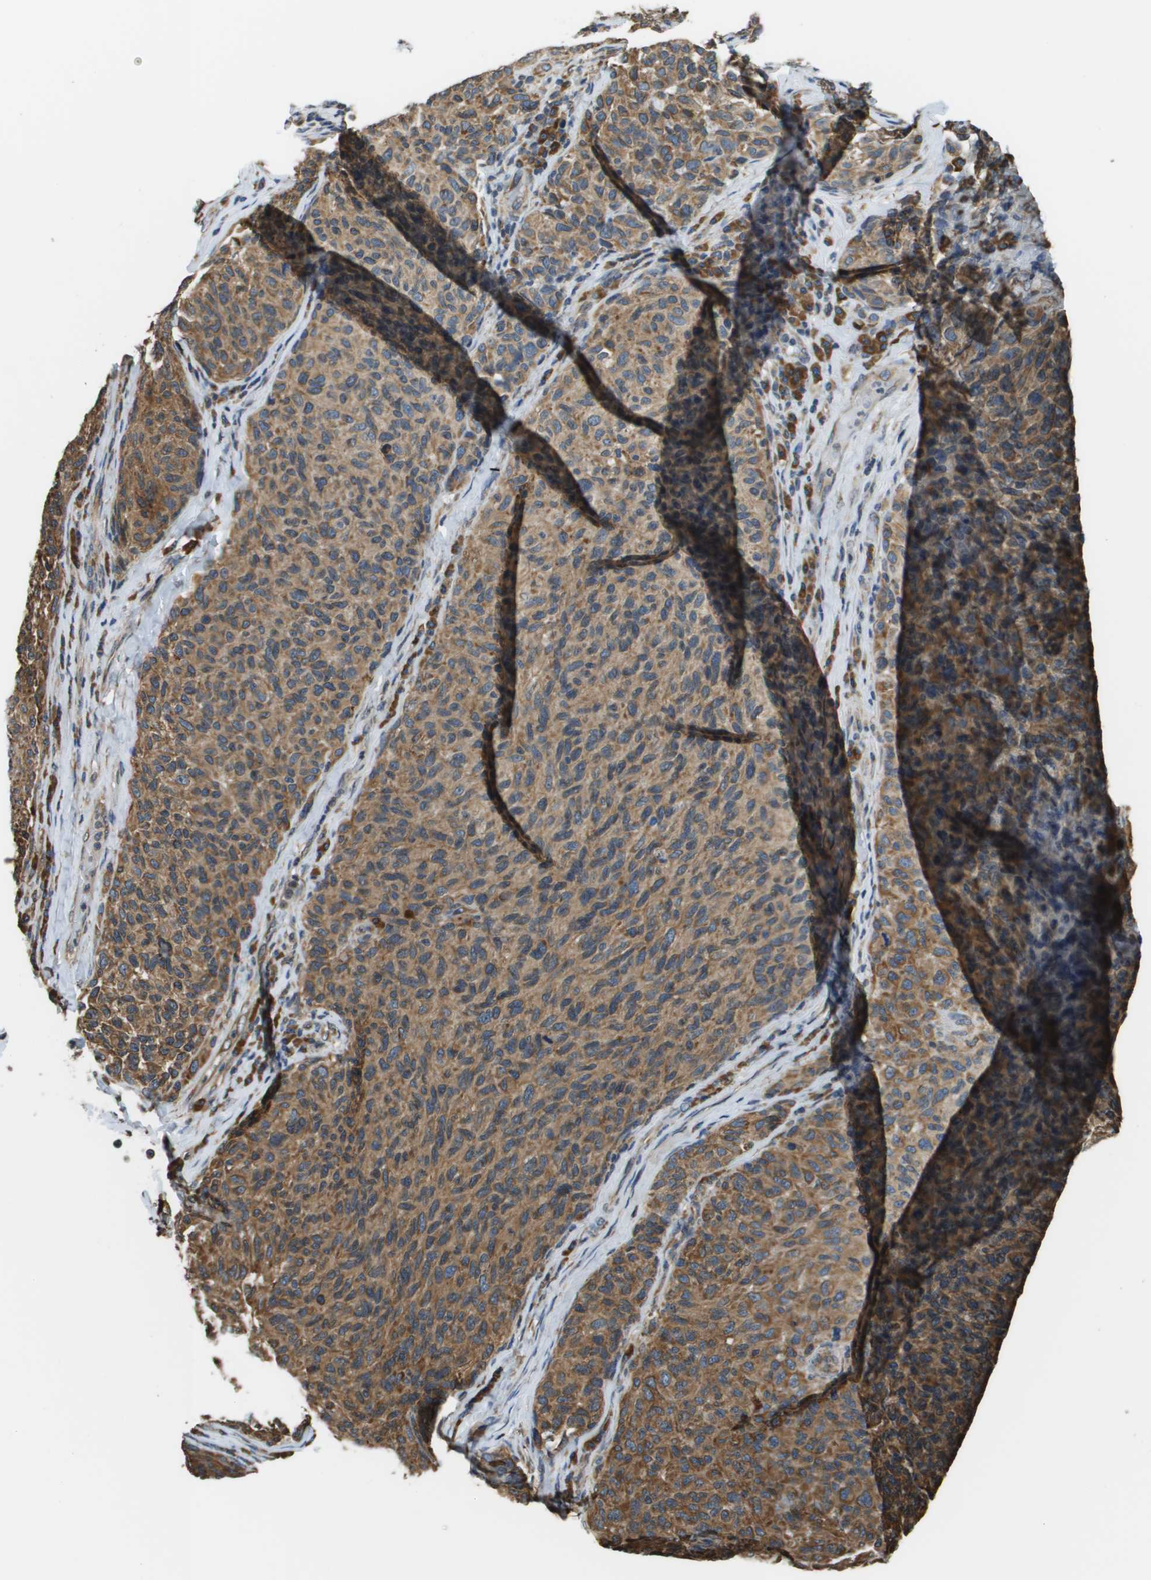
{"staining": {"intensity": "moderate", "quantity": ">75%", "location": "cytoplasmic/membranous"}, "tissue": "melanoma", "cell_type": "Tumor cells", "image_type": "cancer", "snomed": [{"axis": "morphology", "description": "Malignant melanoma, NOS"}, {"axis": "topography", "description": "Skin"}], "caption": "There is medium levels of moderate cytoplasmic/membranous positivity in tumor cells of malignant melanoma, as demonstrated by immunohistochemical staining (brown color).", "gene": "SEC62", "patient": {"sex": "female", "age": 73}}